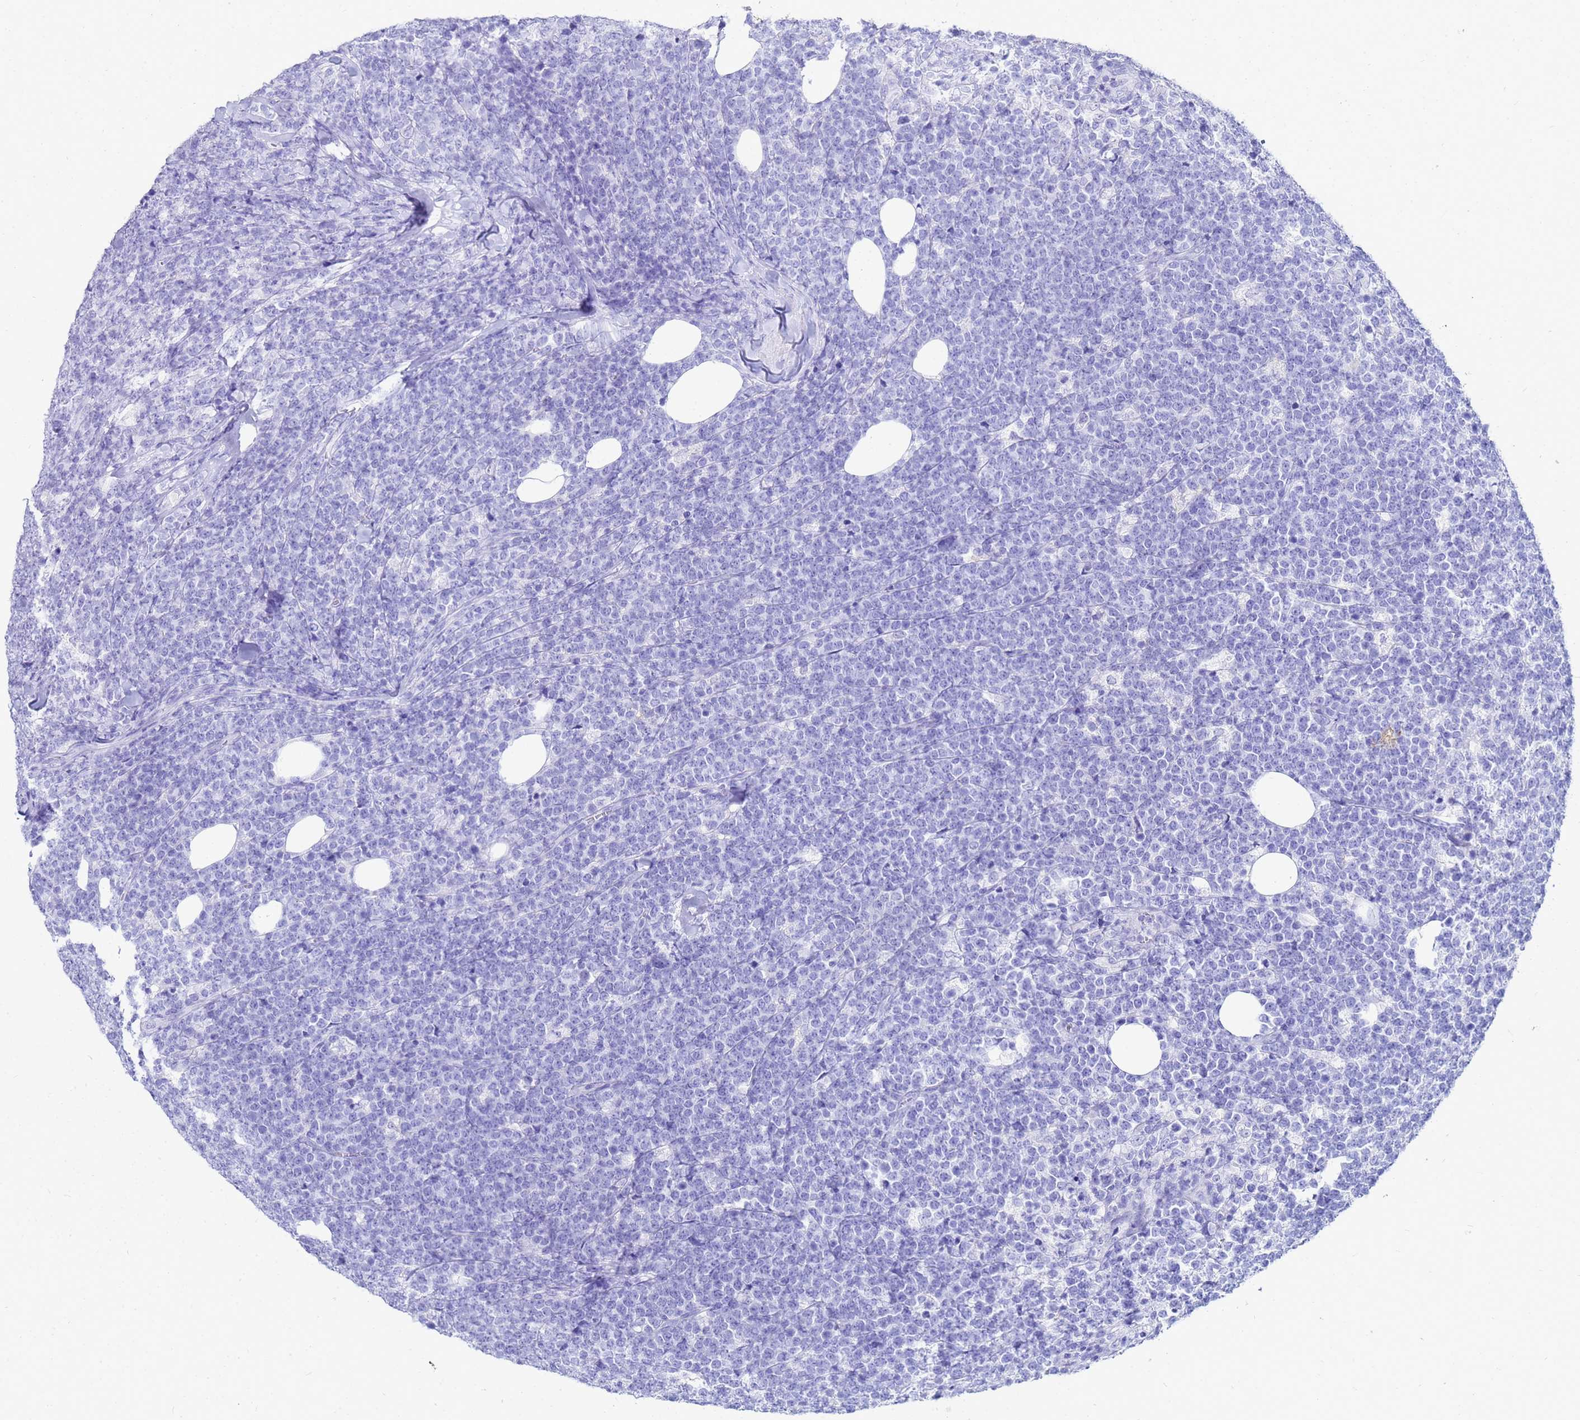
{"staining": {"intensity": "negative", "quantity": "none", "location": "none"}, "tissue": "lymphoma", "cell_type": "Tumor cells", "image_type": "cancer", "snomed": [{"axis": "morphology", "description": "Malignant lymphoma, non-Hodgkin's type, High grade"}, {"axis": "topography", "description": "Small intestine"}], "caption": "This is an immunohistochemistry (IHC) image of human high-grade malignant lymphoma, non-Hodgkin's type. There is no positivity in tumor cells.", "gene": "CKB", "patient": {"sex": "male", "age": 8}}